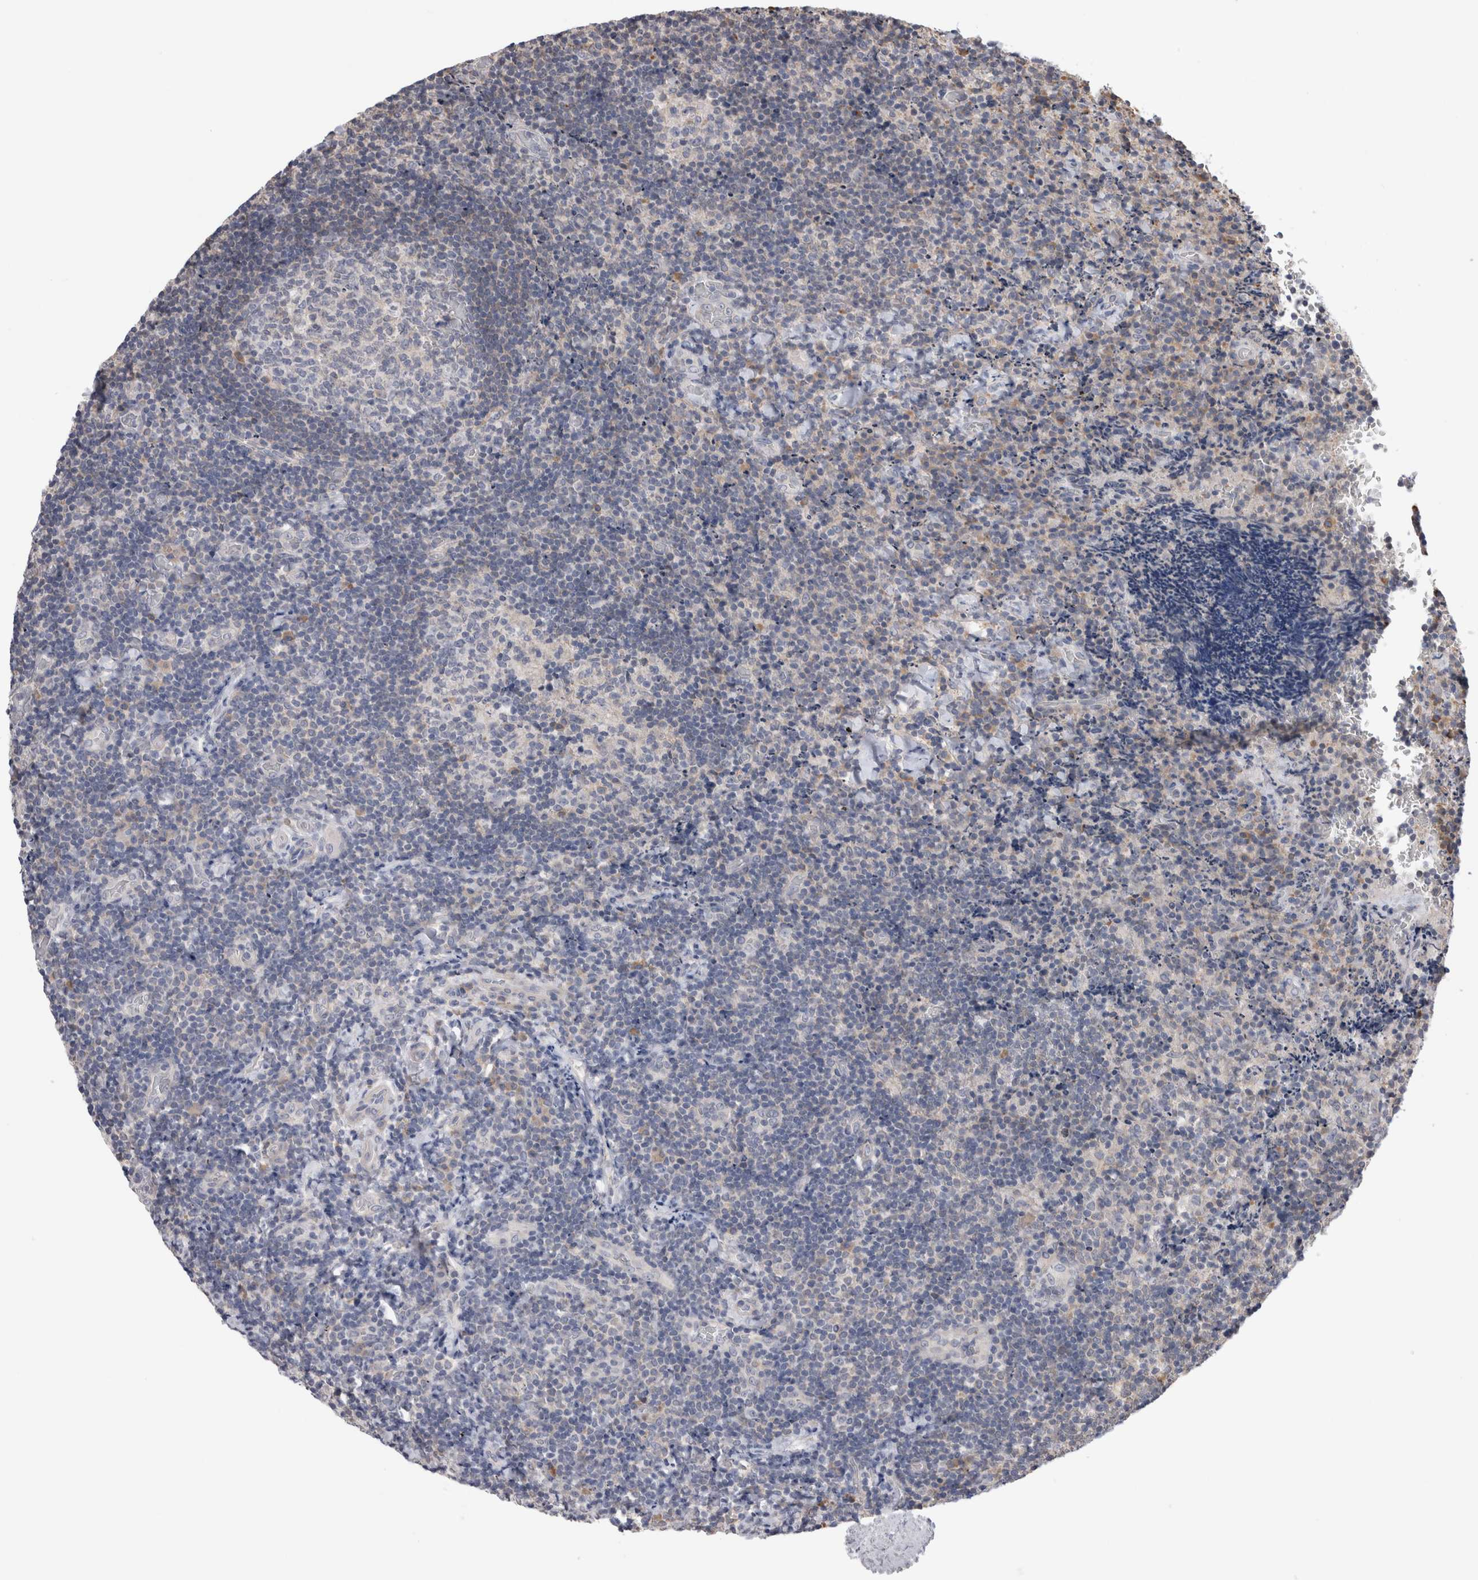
{"staining": {"intensity": "negative", "quantity": "none", "location": "none"}, "tissue": "lymphoma", "cell_type": "Tumor cells", "image_type": "cancer", "snomed": [{"axis": "morphology", "description": "Malignant lymphoma, non-Hodgkin's type, High grade"}, {"axis": "topography", "description": "Tonsil"}], "caption": "An immunohistochemistry (IHC) photomicrograph of malignant lymphoma, non-Hodgkin's type (high-grade) is shown. There is no staining in tumor cells of malignant lymphoma, non-Hodgkin's type (high-grade).", "gene": "SMAP2", "patient": {"sex": "female", "age": 36}}